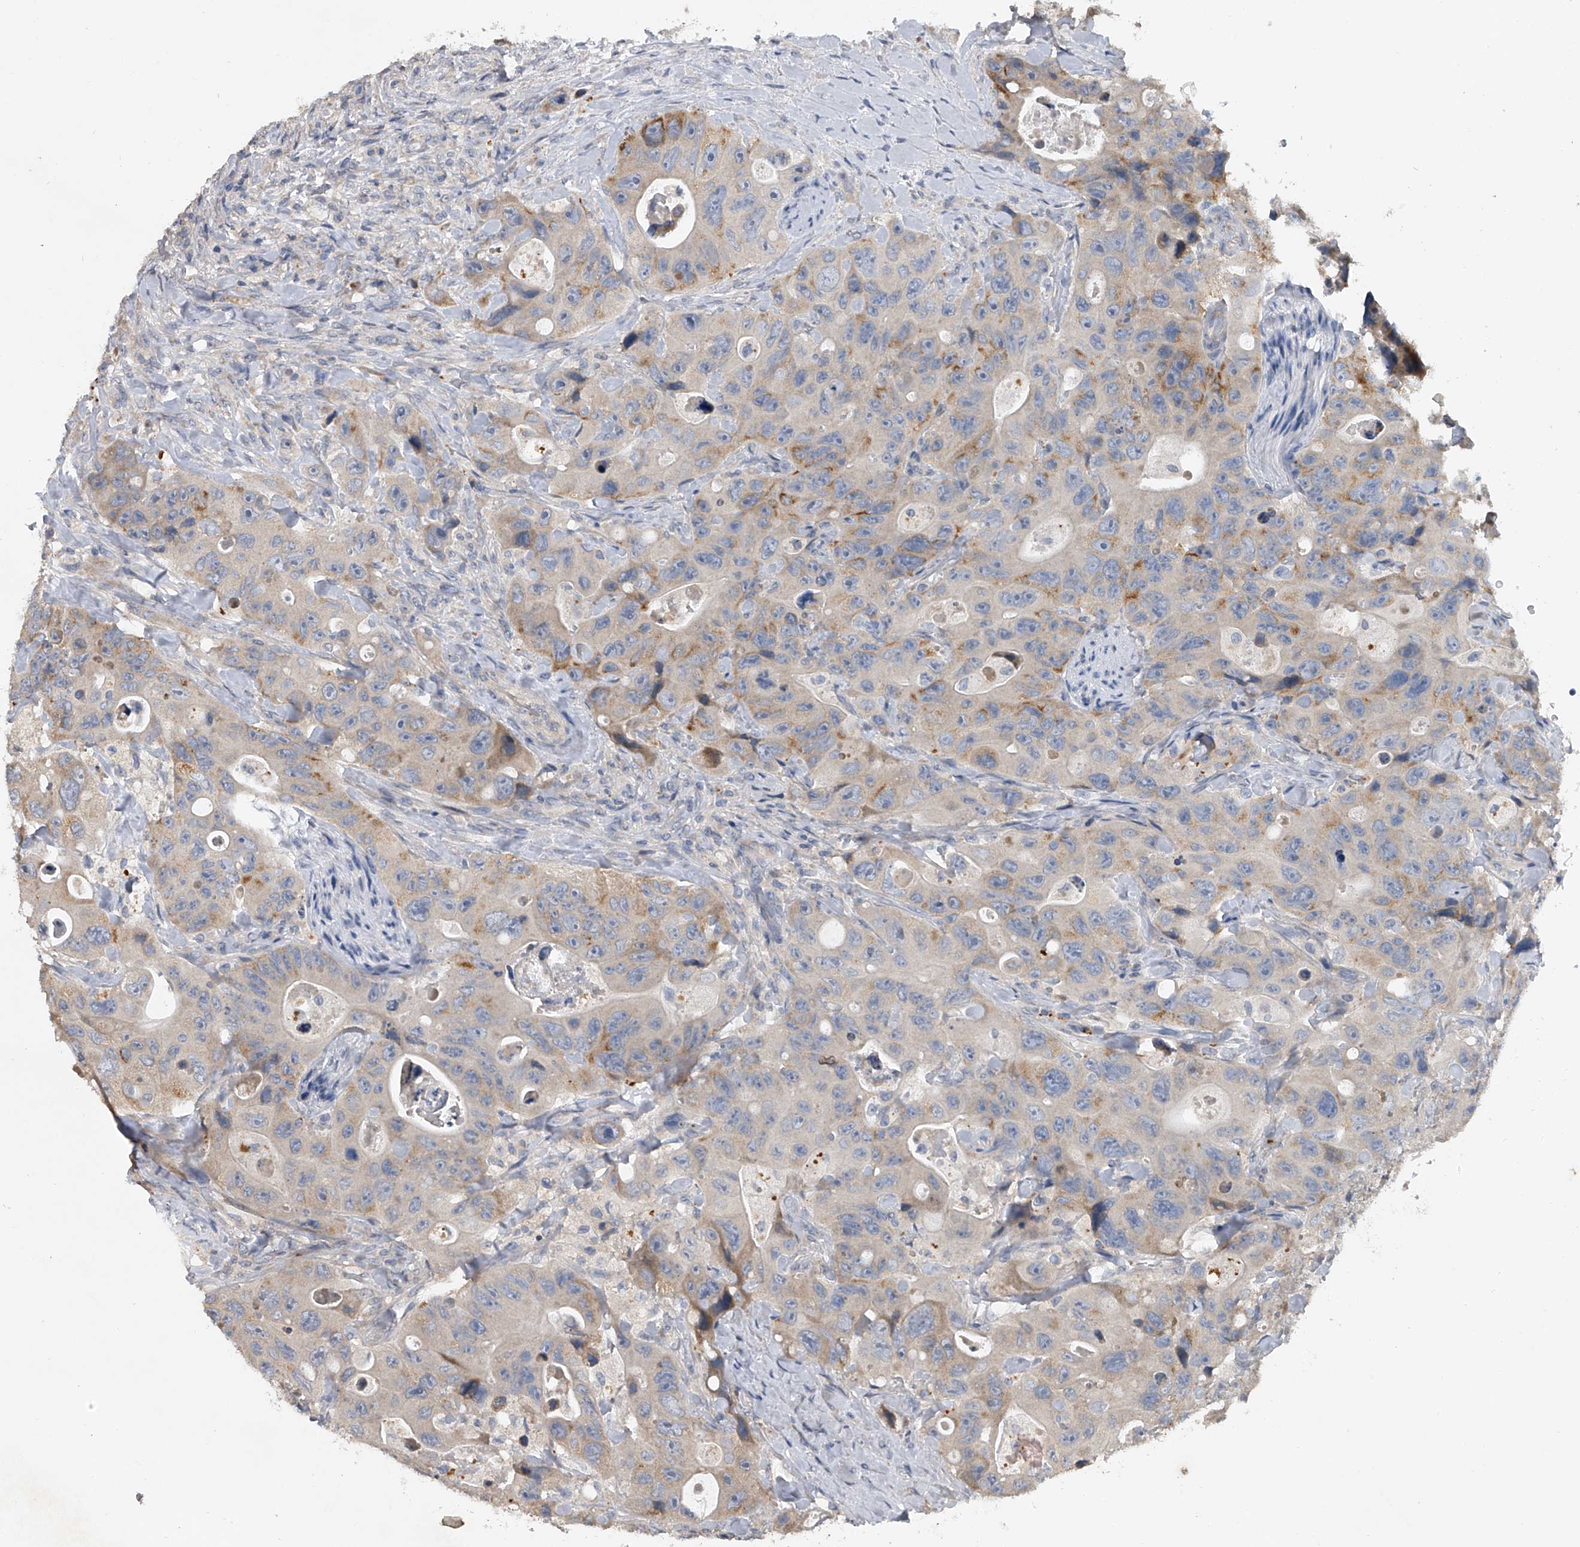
{"staining": {"intensity": "moderate", "quantity": "<25%", "location": "cytoplasmic/membranous"}, "tissue": "colorectal cancer", "cell_type": "Tumor cells", "image_type": "cancer", "snomed": [{"axis": "morphology", "description": "Adenocarcinoma, NOS"}, {"axis": "topography", "description": "Colon"}], "caption": "Immunohistochemistry (IHC) image of adenocarcinoma (colorectal) stained for a protein (brown), which displays low levels of moderate cytoplasmic/membranous expression in approximately <25% of tumor cells.", "gene": "DOCK9", "patient": {"sex": "female", "age": 46}}